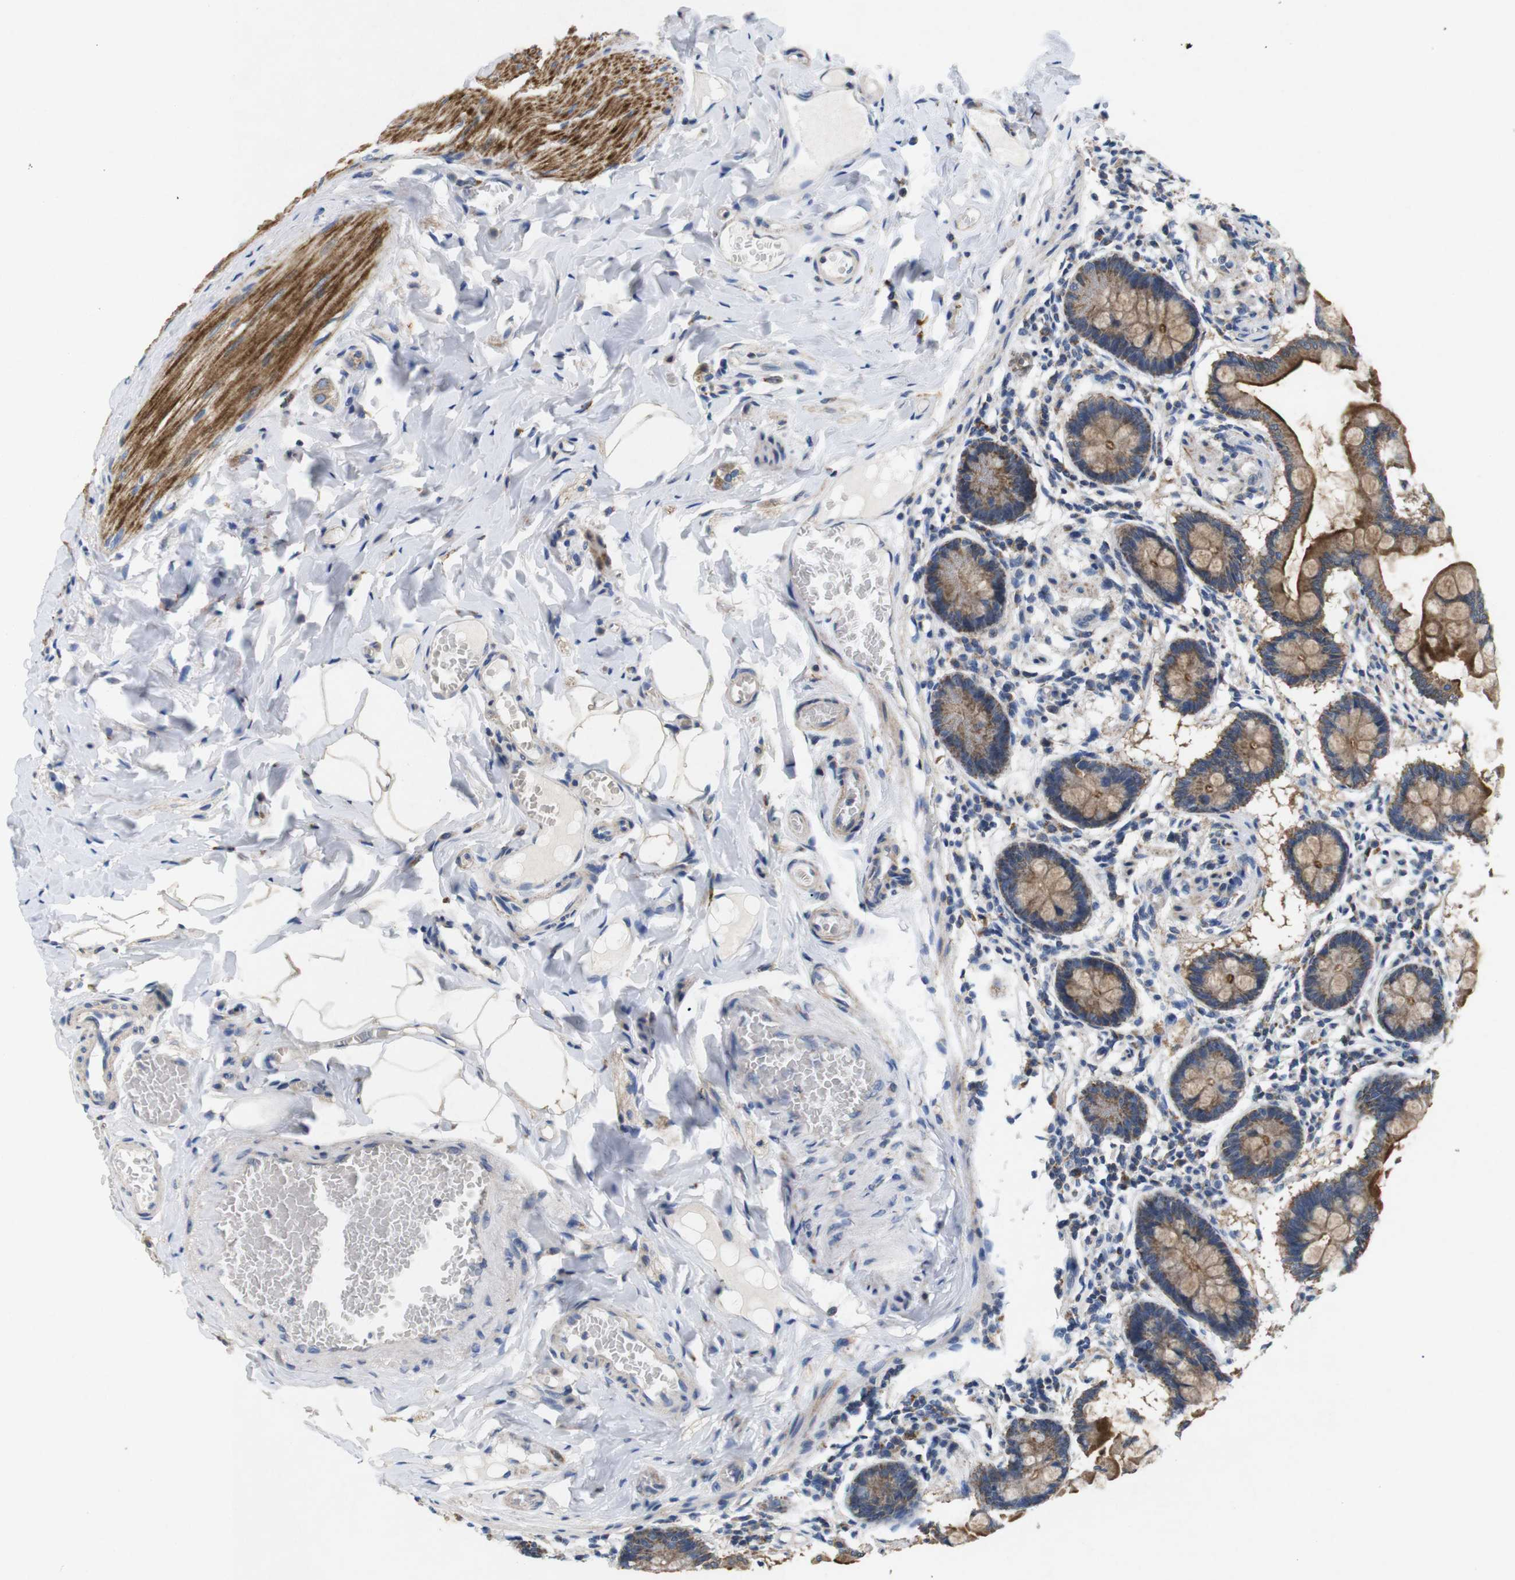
{"staining": {"intensity": "moderate", "quantity": ">75%", "location": "cytoplasmic/membranous"}, "tissue": "small intestine", "cell_type": "Glandular cells", "image_type": "normal", "snomed": [{"axis": "morphology", "description": "Normal tissue, NOS"}, {"axis": "topography", "description": "Small intestine"}], "caption": "IHC photomicrograph of unremarkable small intestine: small intestine stained using immunohistochemistry (IHC) displays medium levels of moderate protein expression localized specifically in the cytoplasmic/membranous of glandular cells, appearing as a cytoplasmic/membranous brown color.", "gene": "F2RL1", "patient": {"sex": "male", "age": 41}}